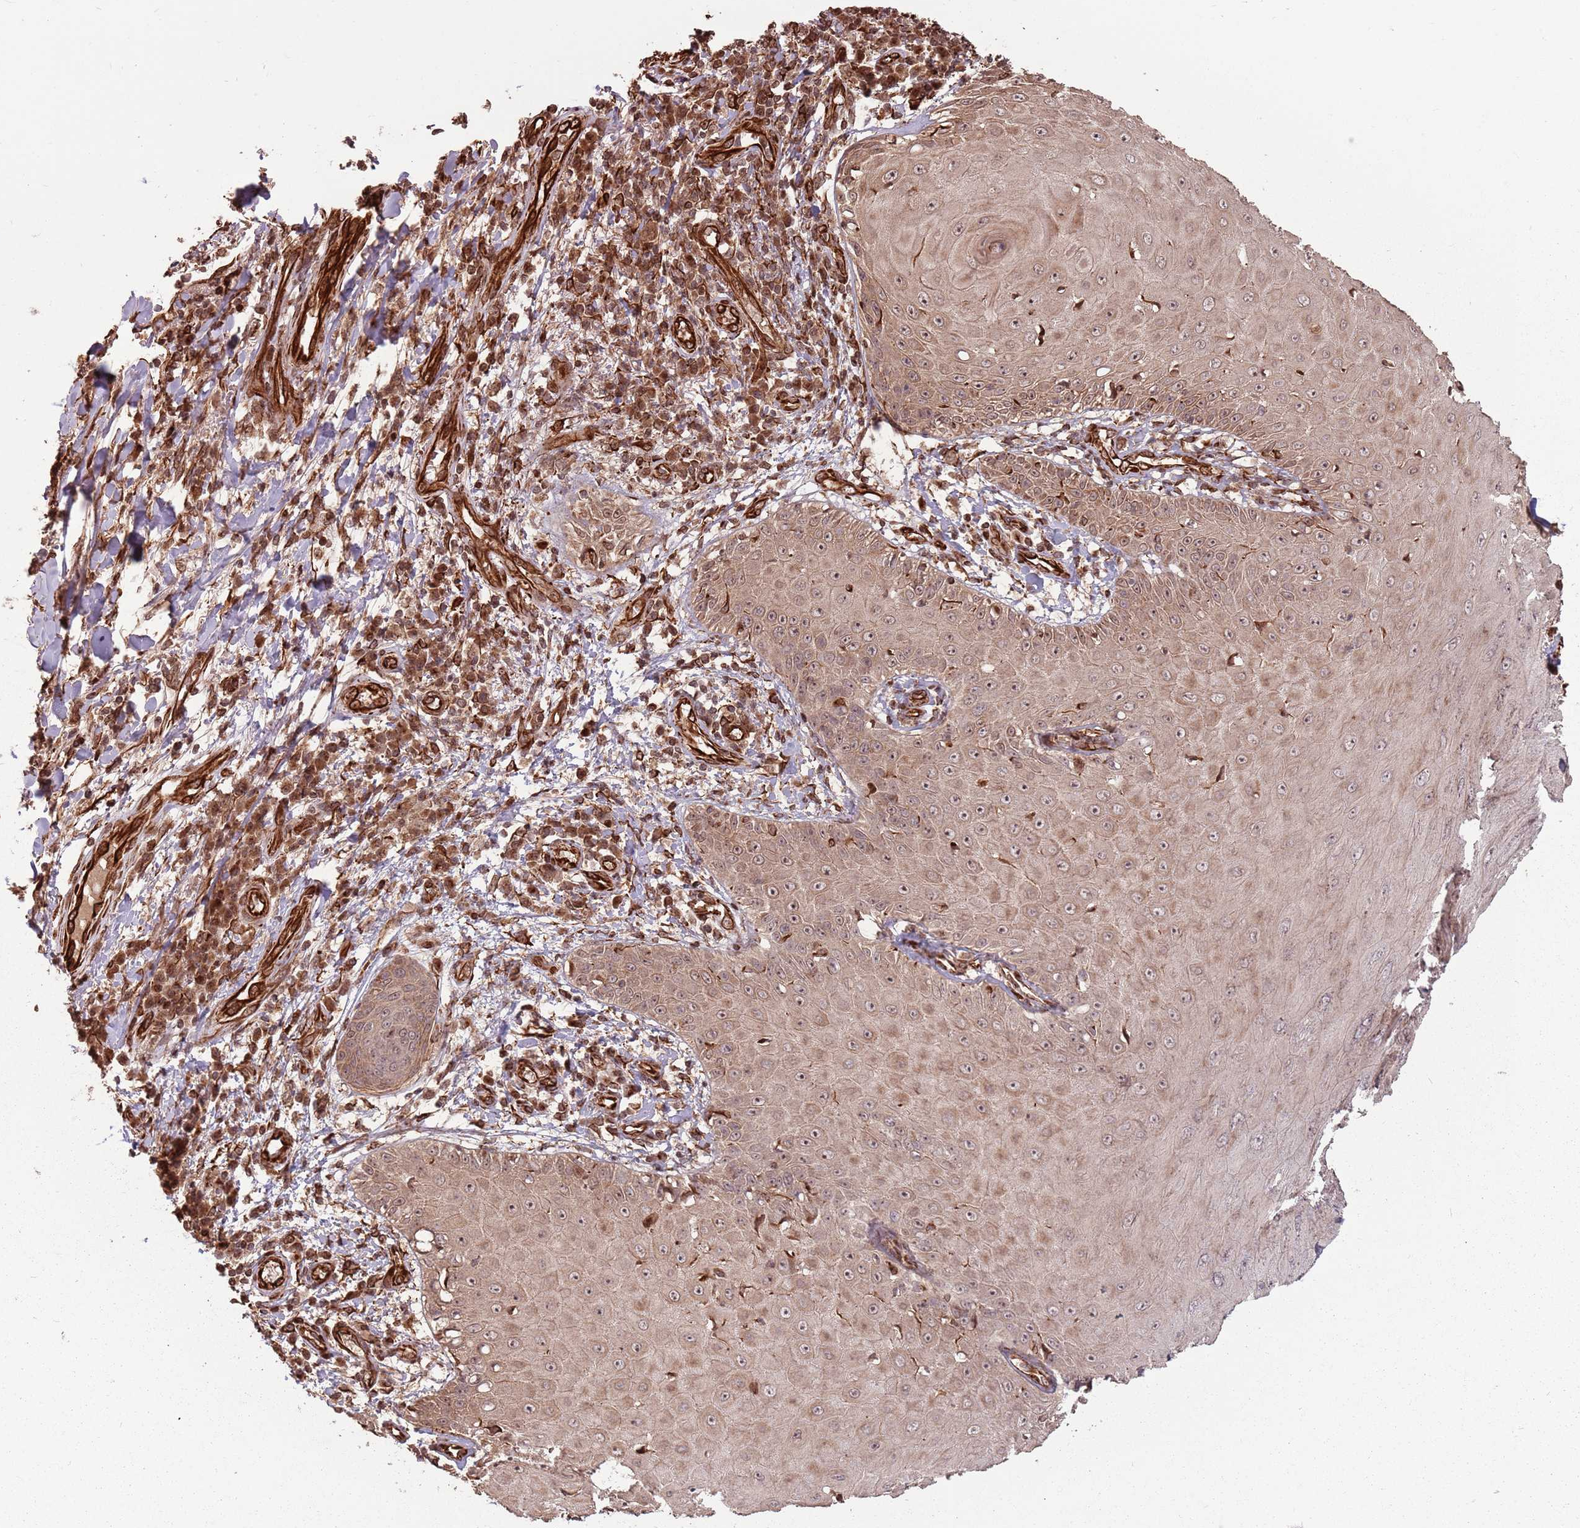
{"staining": {"intensity": "moderate", "quantity": ">75%", "location": "cytoplasmic/membranous,nuclear"}, "tissue": "skin cancer", "cell_type": "Tumor cells", "image_type": "cancer", "snomed": [{"axis": "morphology", "description": "Squamous cell carcinoma, NOS"}, {"axis": "topography", "description": "Skin"}], "caption": "Human skin cancer (squamous cell carcinoma) stained for a protein (brown) shows moderate cytoplasmic/membranous and nuclear positive staining in approximately >75% of tumor cells.", "gene": "ADAMTS3", "patient": {"sex": "male", "age": 70}}